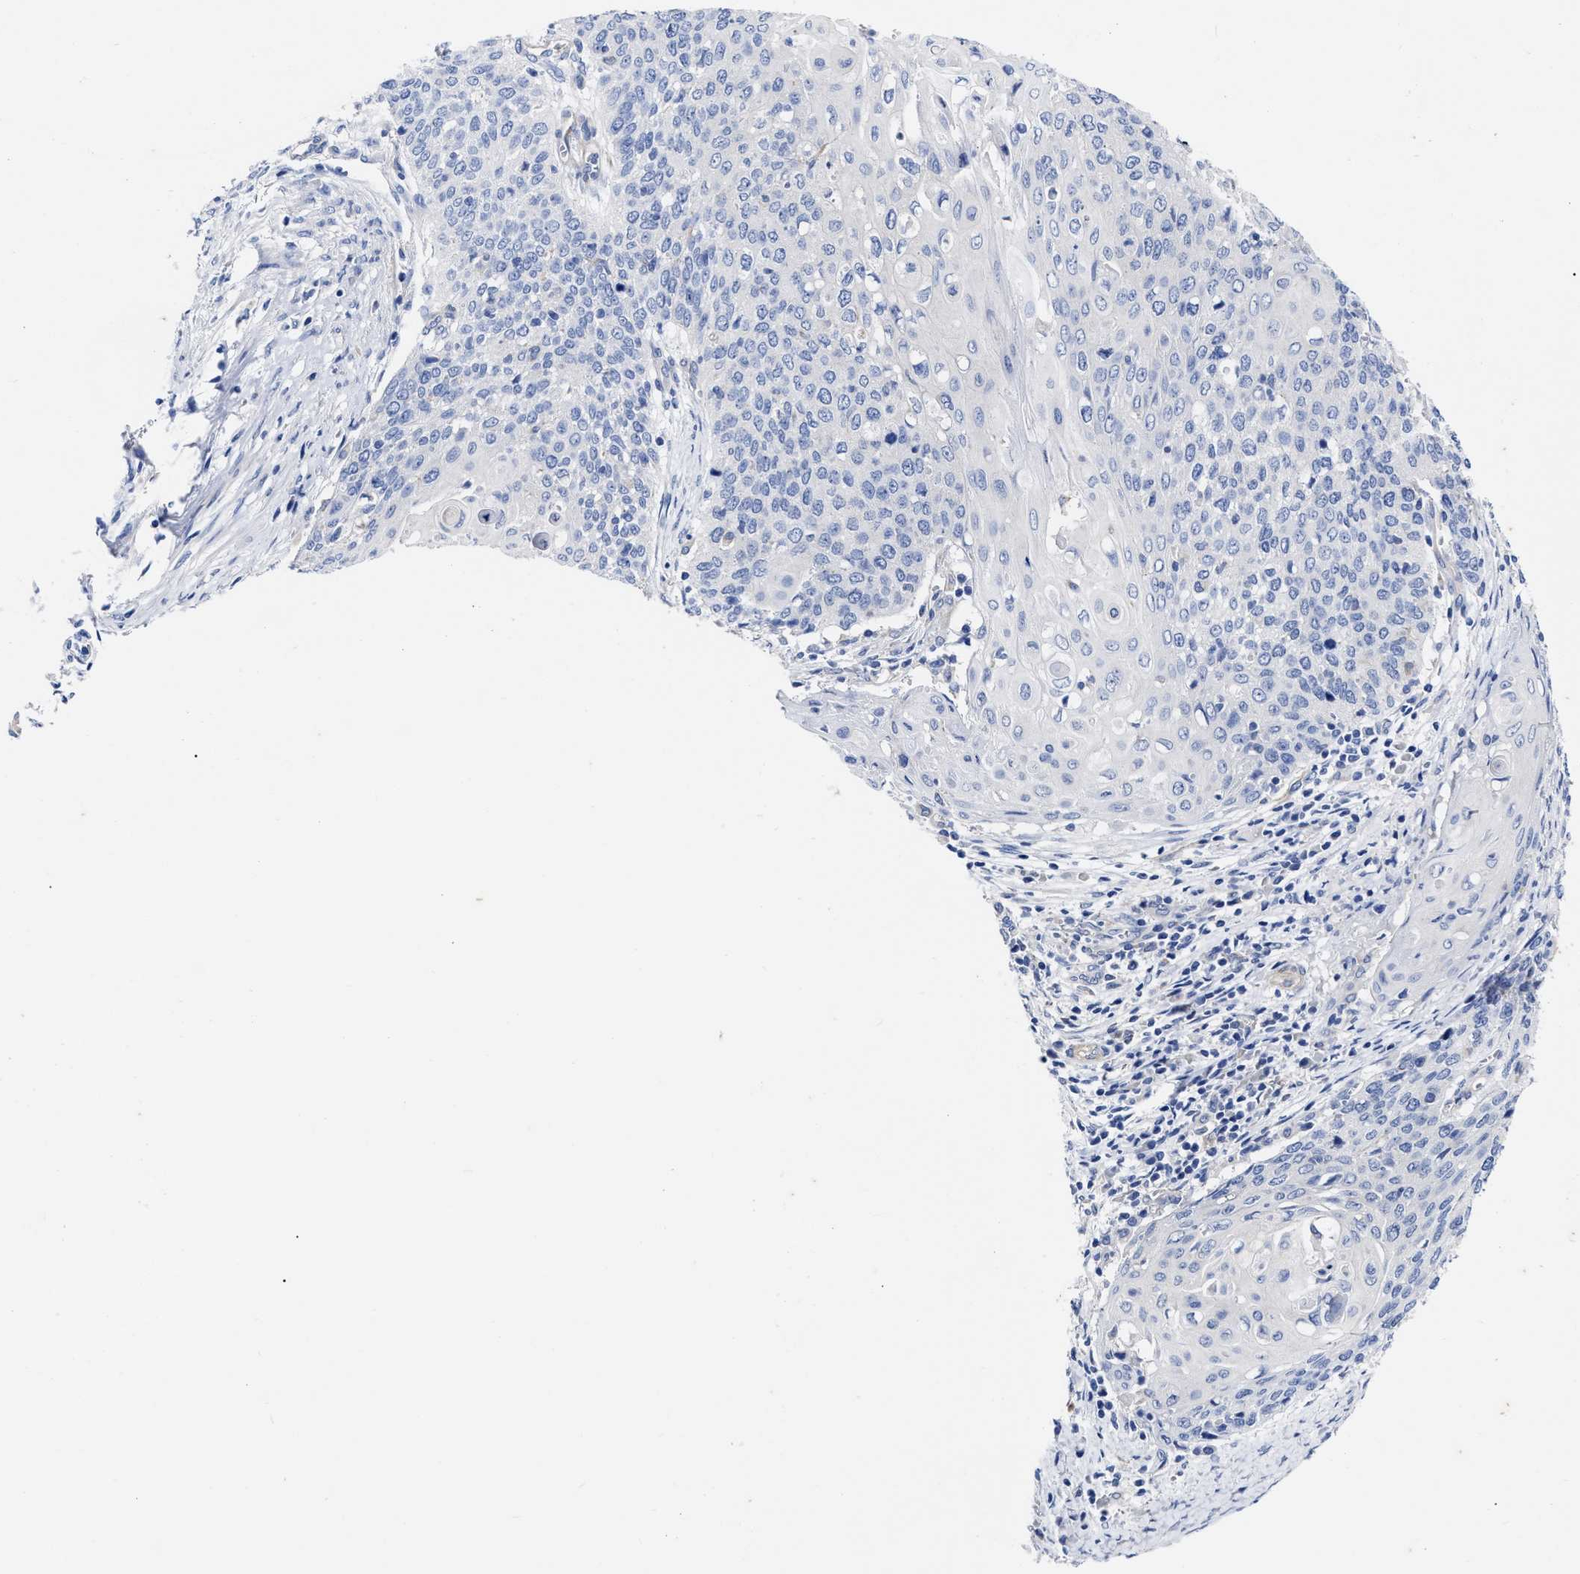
{"staining": {"intensity": "negative", "quantity": "none", "location": "none"}, "tissue": "cervical cancer", "cell_type": "Tumor cells", "image_type": "cancer", "snomed": [{"axis": "morphology", "description": "Squamous cell carcinoma, NOS"}, {"axis": "topography", "description": "Cervix"}], "caption": "The photomicrograph demonstrates no staining of tumor cells in squamous cell carcinoma (cervical). (DAB immunohistochemistry with hematoxylin counter stain).", "gene": "IRAG2", "patient": {"sex": "female", "age": 39}}